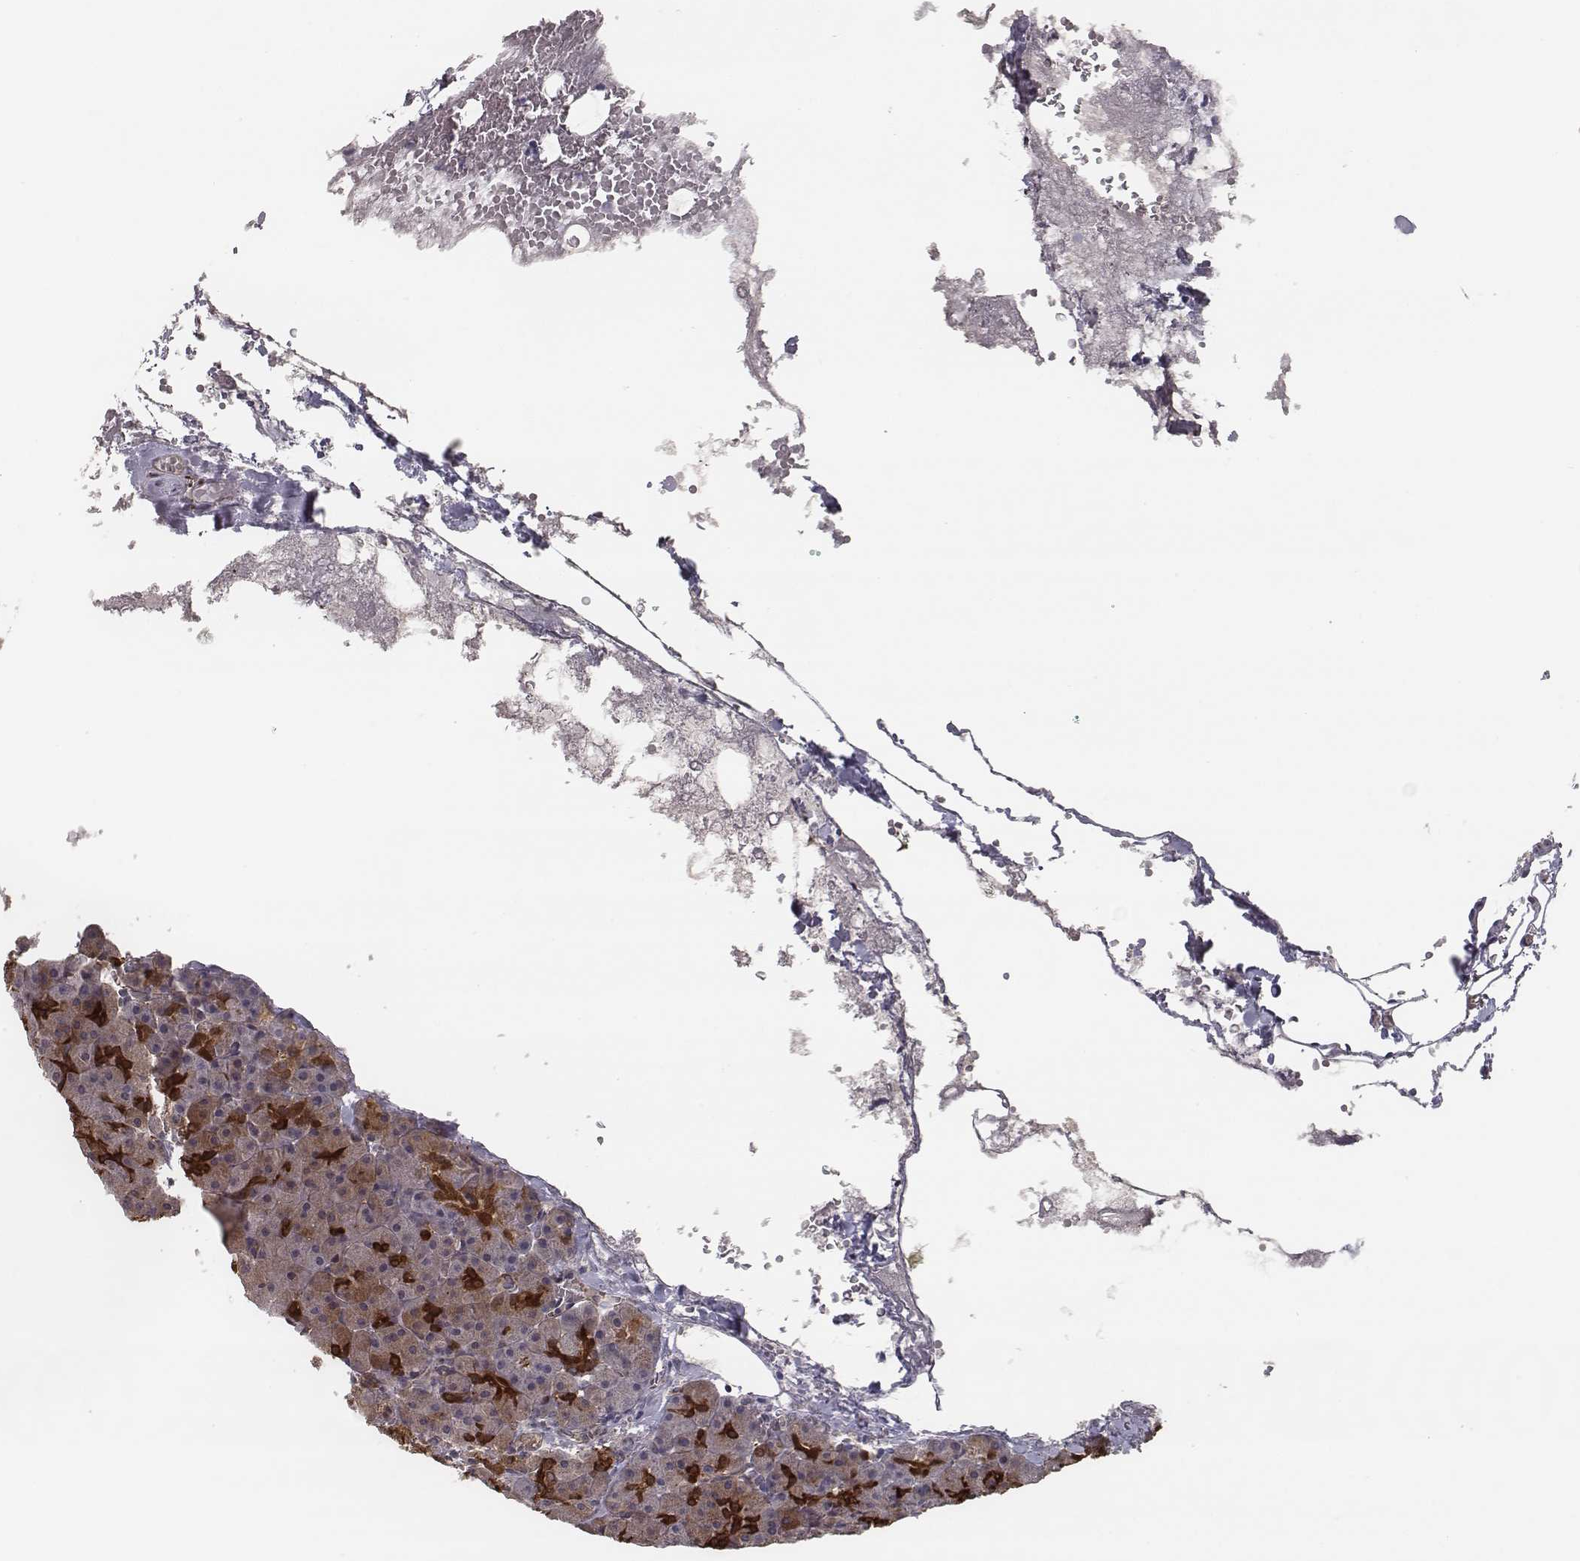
{"staining": {"intensity": "strong", "quantity": "<25%", "location": "cytoplasmic/membranous"}, "tissue": "pancreas", "cell_type": "Exocrine glandular cells", "image_type": "normal", "snomed": [{"axis": "morphology", "description": "Normal tissue, NOS"}, {"axis": "topography", "description": "Pancreas"}], "caption": "Protein staining shows strong cytoplasmic/membranous expression in approximately <25% of exocrine glandular cells in unremarkable pancreas.", "gene": "ISYNA1", "patient": {"sex": "female", "age": 74}}